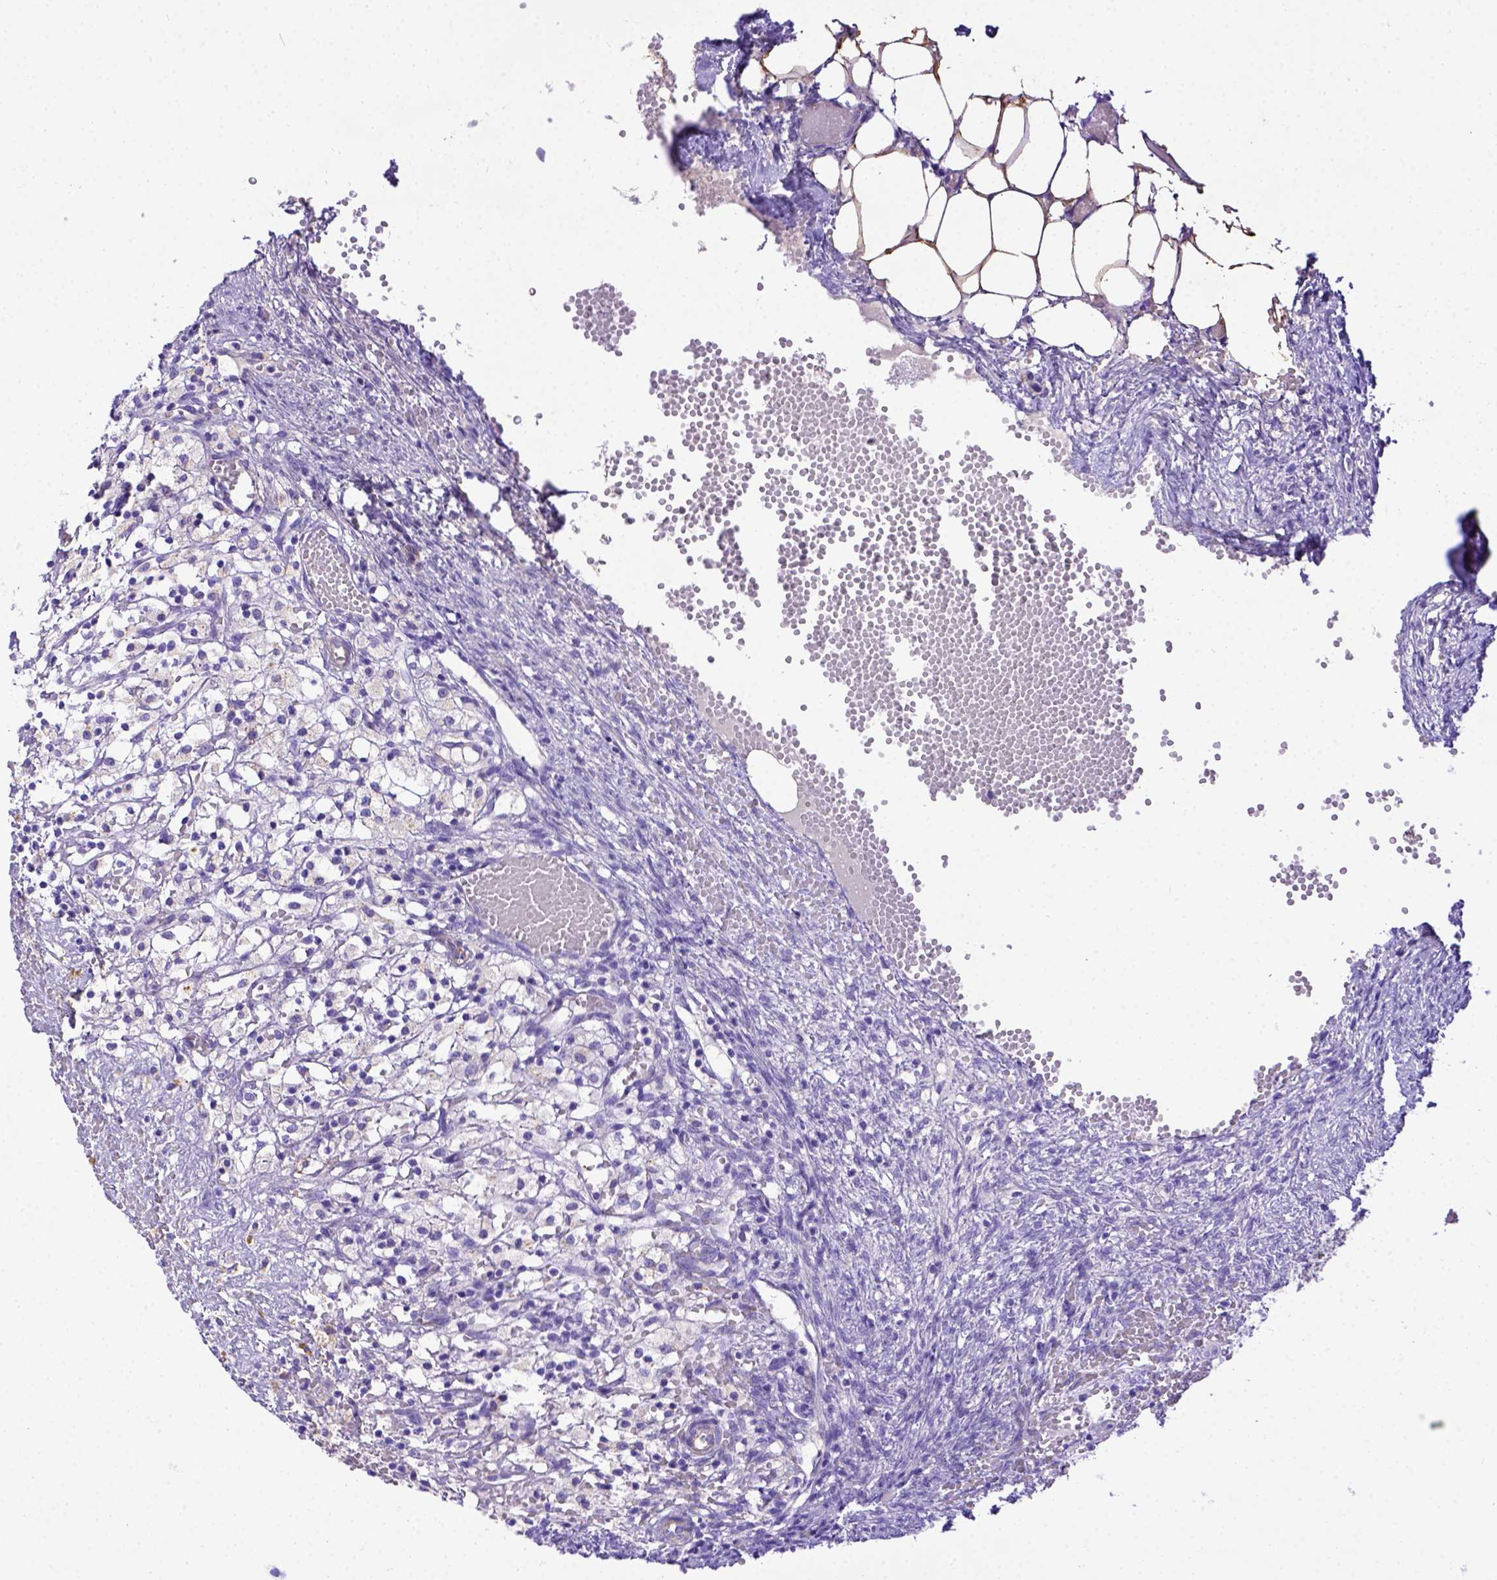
{"staining": {"intensity": "negative", "quantity": "none", "location": "none"}, "tissue": "ovary", "cell_type": "Follicle cells", "image_type": "normal", "snomed": [{"axis": "morphology", "description": "Normal tissue, NOS"}, {"axis": "topography", "description": "Ovary"}], "caption": "Immunohistochemical staining of normal human ovary shows no significant expression in follicle cells.", "gene": "LRRC18", "patient": {"sex": "female", "age": 46}}